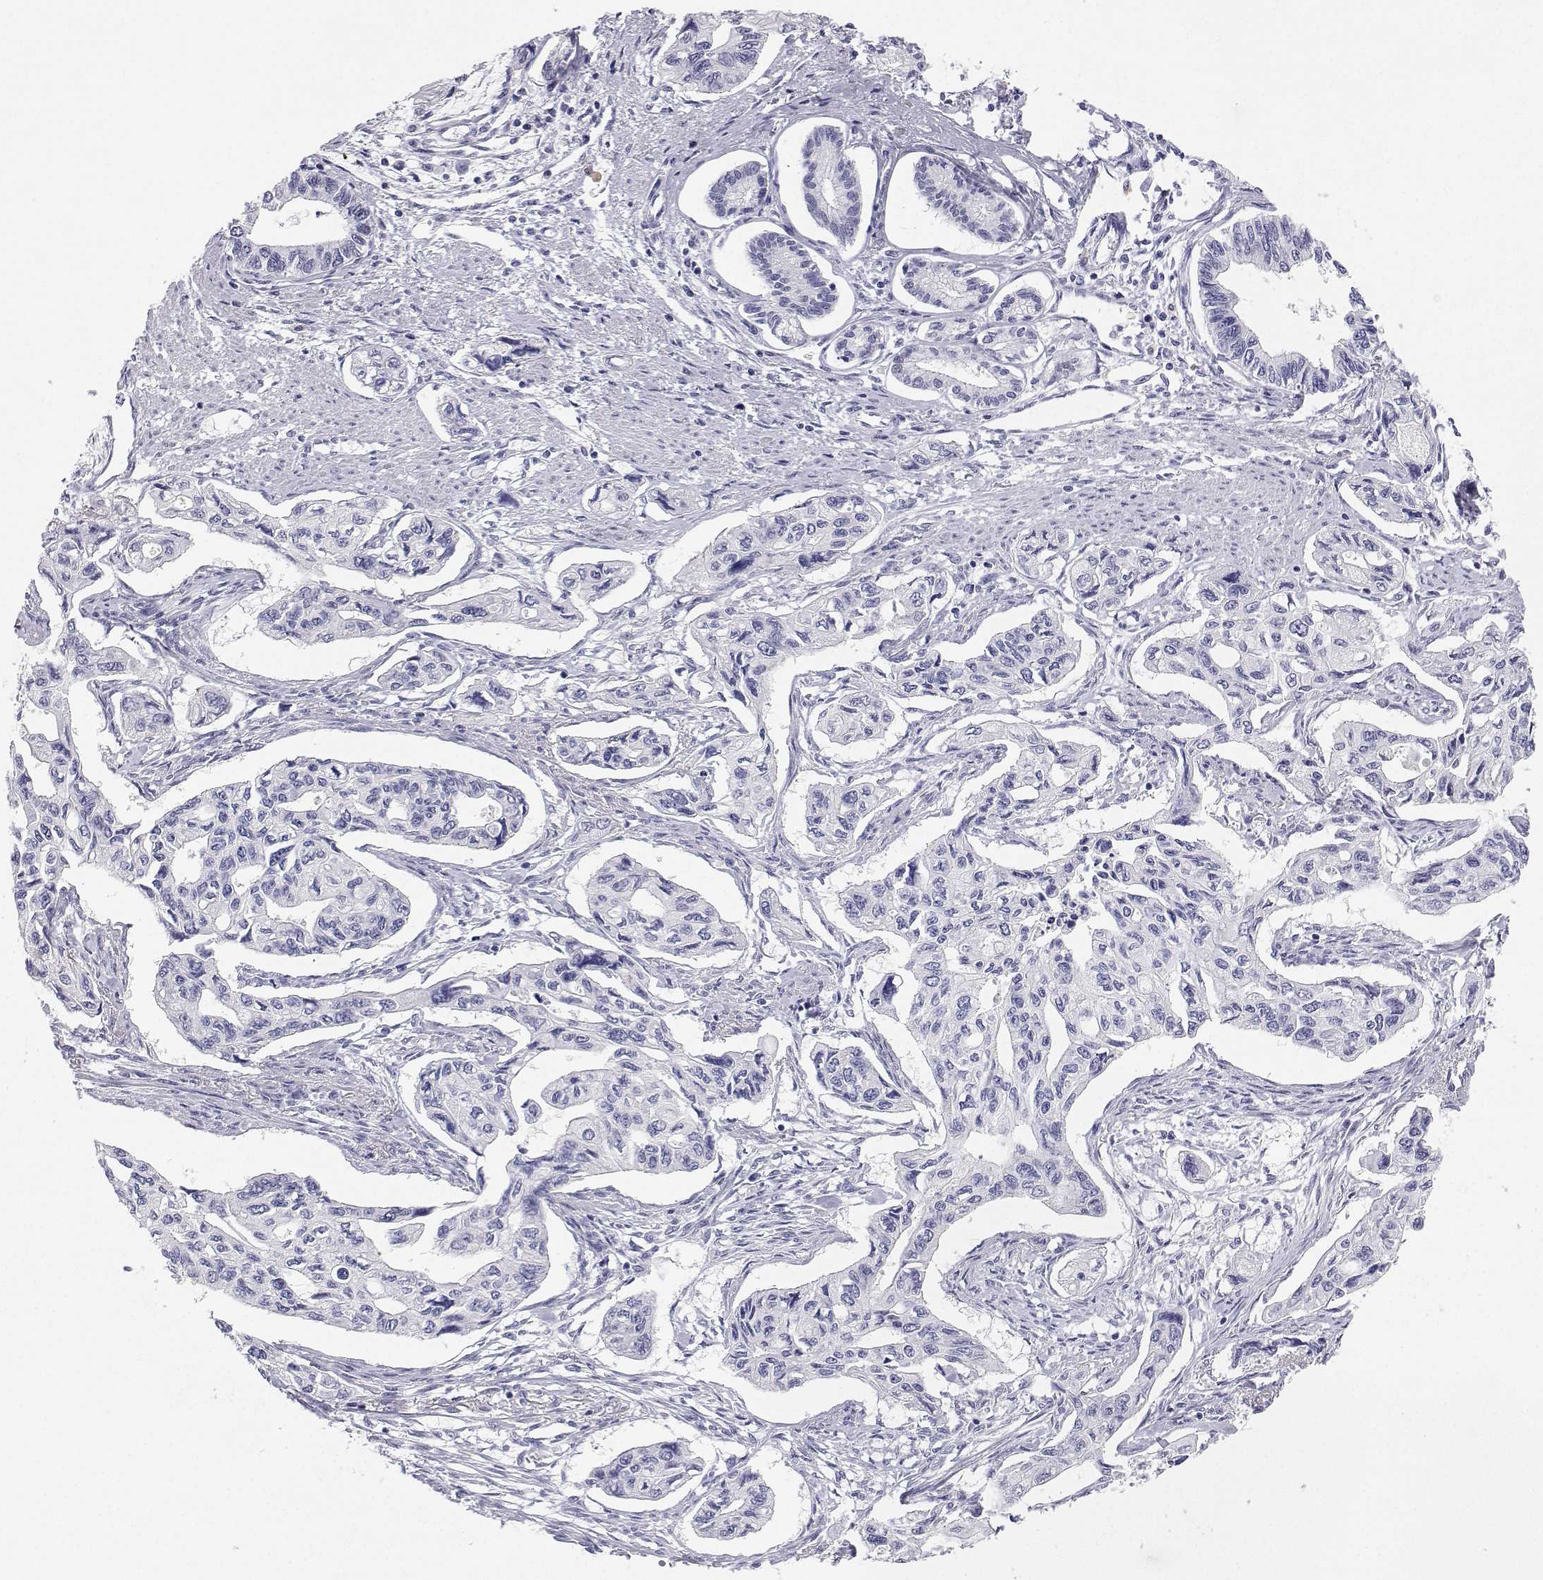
{"staining": {"intensity": "negative", "quantity": "none", "location": "none"}, "tissue": "pancreatic cancer", "cell_type": "Tumor cells", "image_type": "cancer", "snomed": [{"axis": "morphology", "description": "Adenocarcinoma, NOS"}, {"axis": "topography", "description": "Pancreas"}], "caption": "High power microscopy photomicrograph of an immunohistochemistry micrograph of adenocarcinoma (pancreatic), revealing no significant staining in tumor cells.", "gene": "BHMT", "patient": {"sex": "female", "age": 76}}